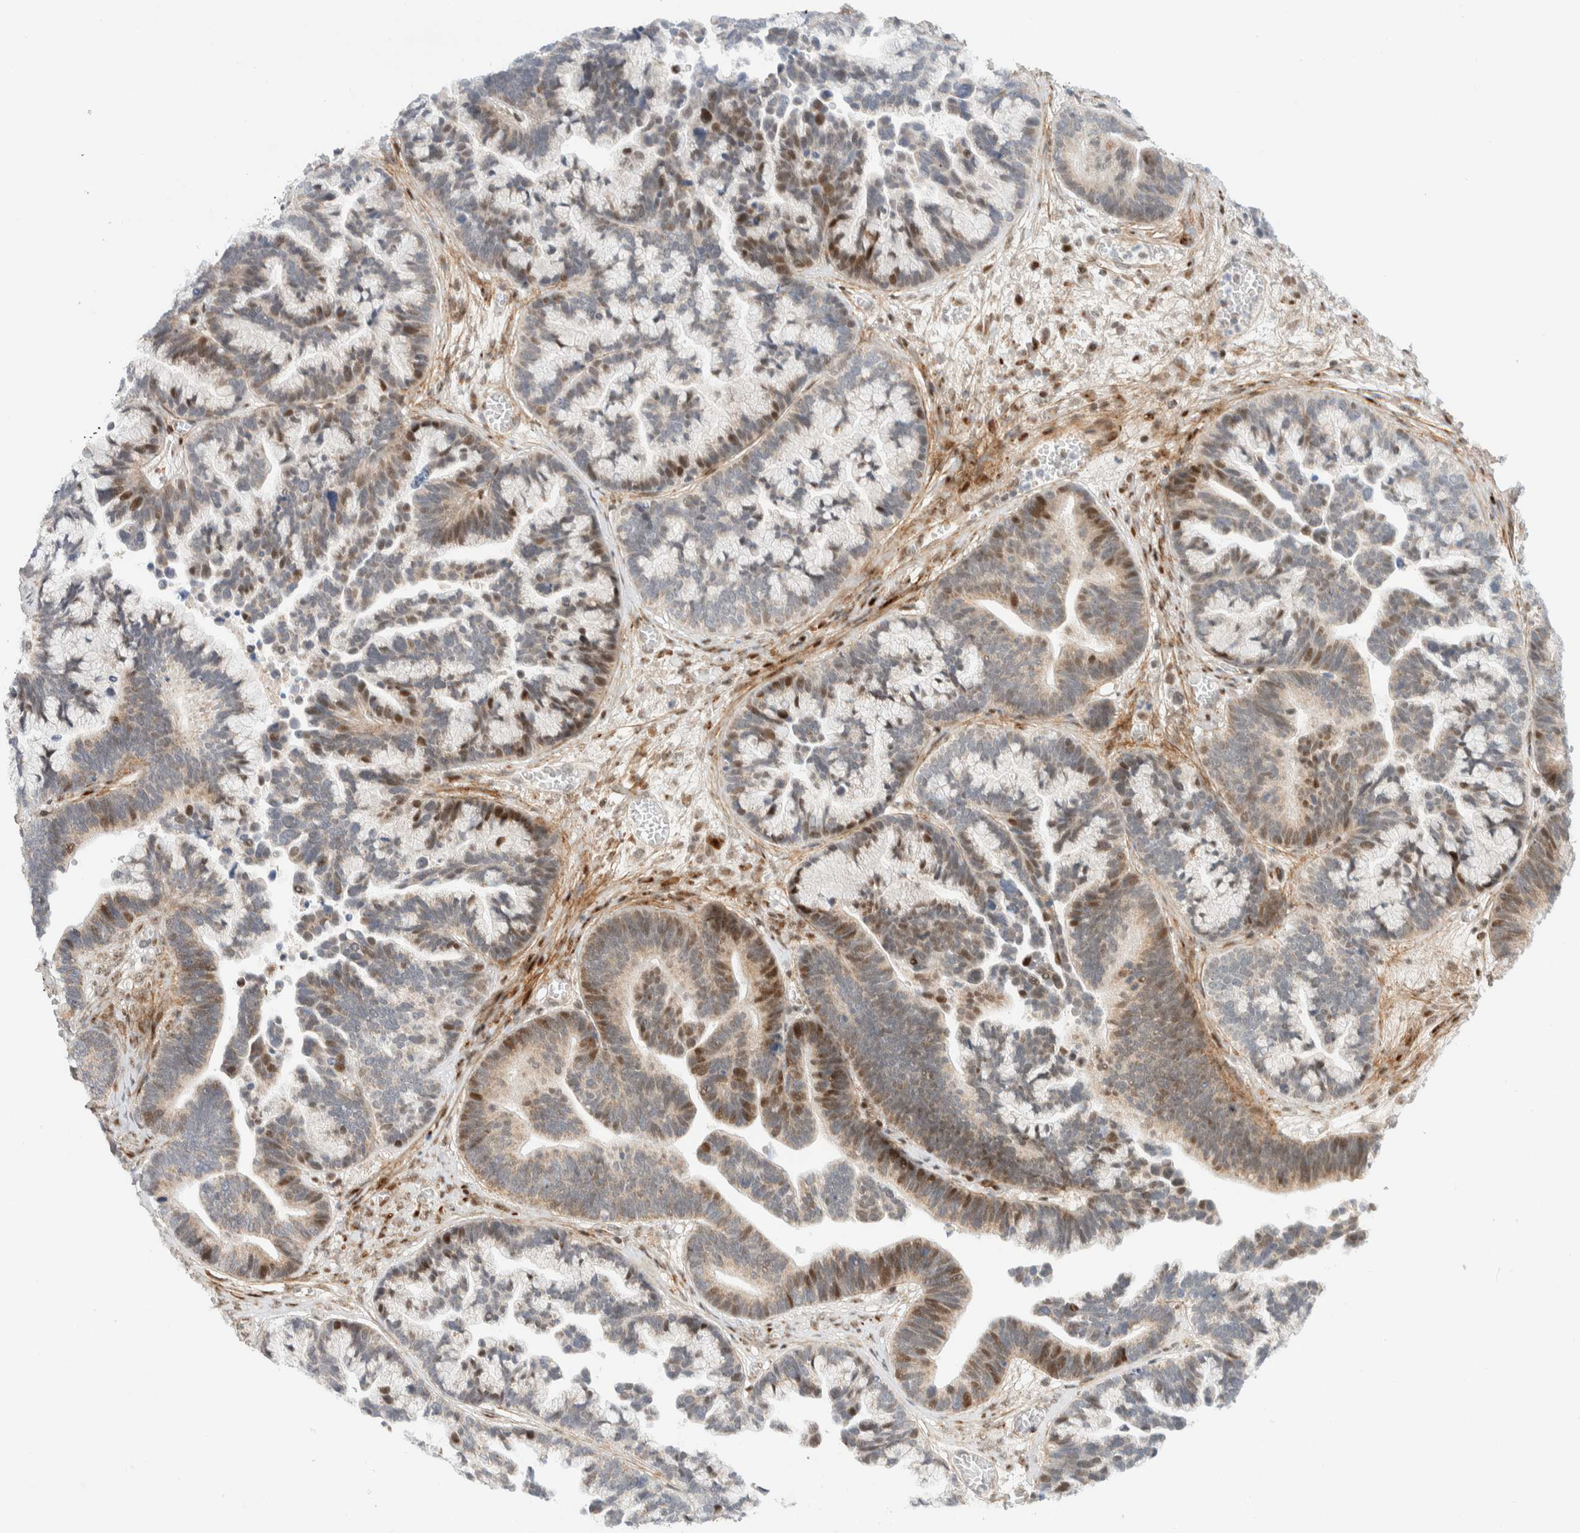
{"staining": {"intensity": "moderate", "quantity": "25%-75%", "location": "cytoplasmic/membranous,nuclear"}, "tissue": "ovarian cancer", "cell_type": "Tumor cells", "image_type": "cancer", "snomed": [{"axis": "morphology", "description": "Cystadenocarcinoma, serous, NOS"}, {"axis": "topography", "description": "Ovary"}], "caption": "Protein staining reveals moderate cytoplasmic/membranous and nuclear positivity in approximately 25%-75% of tumor cells in ovarian serous cystadenocarcinoma.", "gene": "TSPAN32", "patient": {"sex": "female", "age": 56}}